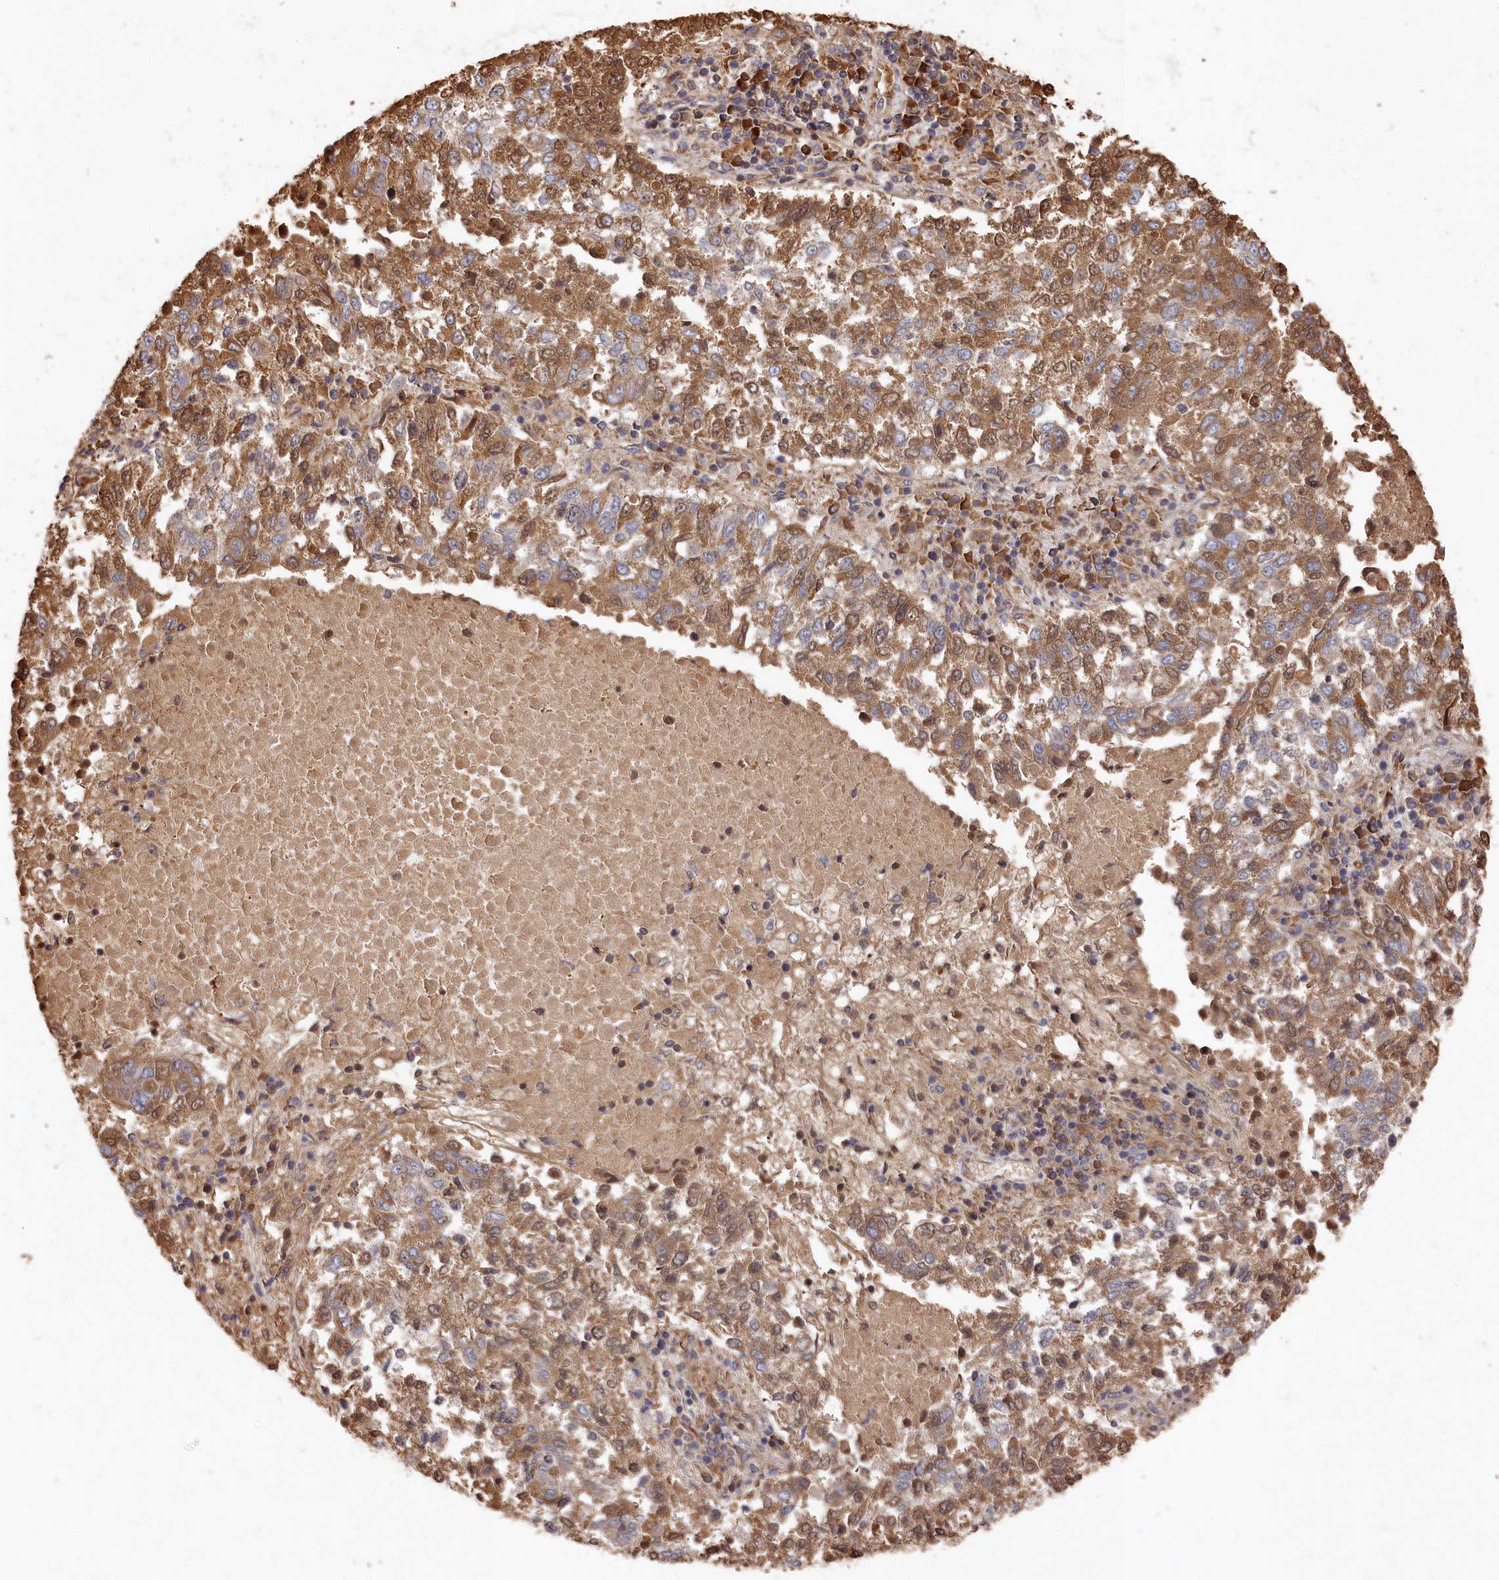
{"staining": {"intensity": "moderate", "quantity": ">75%", "location": "cytoplasmic/membranous"}, "tissue": "lung cancer", "cell_type": "Tumor cells", "image_type": "cancer", "snomed": [{"axis": "morphology", "description": "Squamous cell carcinoma, NOS"}, {"axis": "topography", "description": "Lung"}], "caption": "Immunohistochemistry (IHC) photomicrograph of neoplastic tissue: human lung cancer (squamous cell carcinoma) stained using immunohistochemistry reveals medium levels of moderate protein expression localized specifically in the cytoplasmic/membranous of tumor cells, appearing as a cytoplasmic/membranous brown color.", "gene": "DHRS11", "patient": {"sex": "male", "age": 73}}